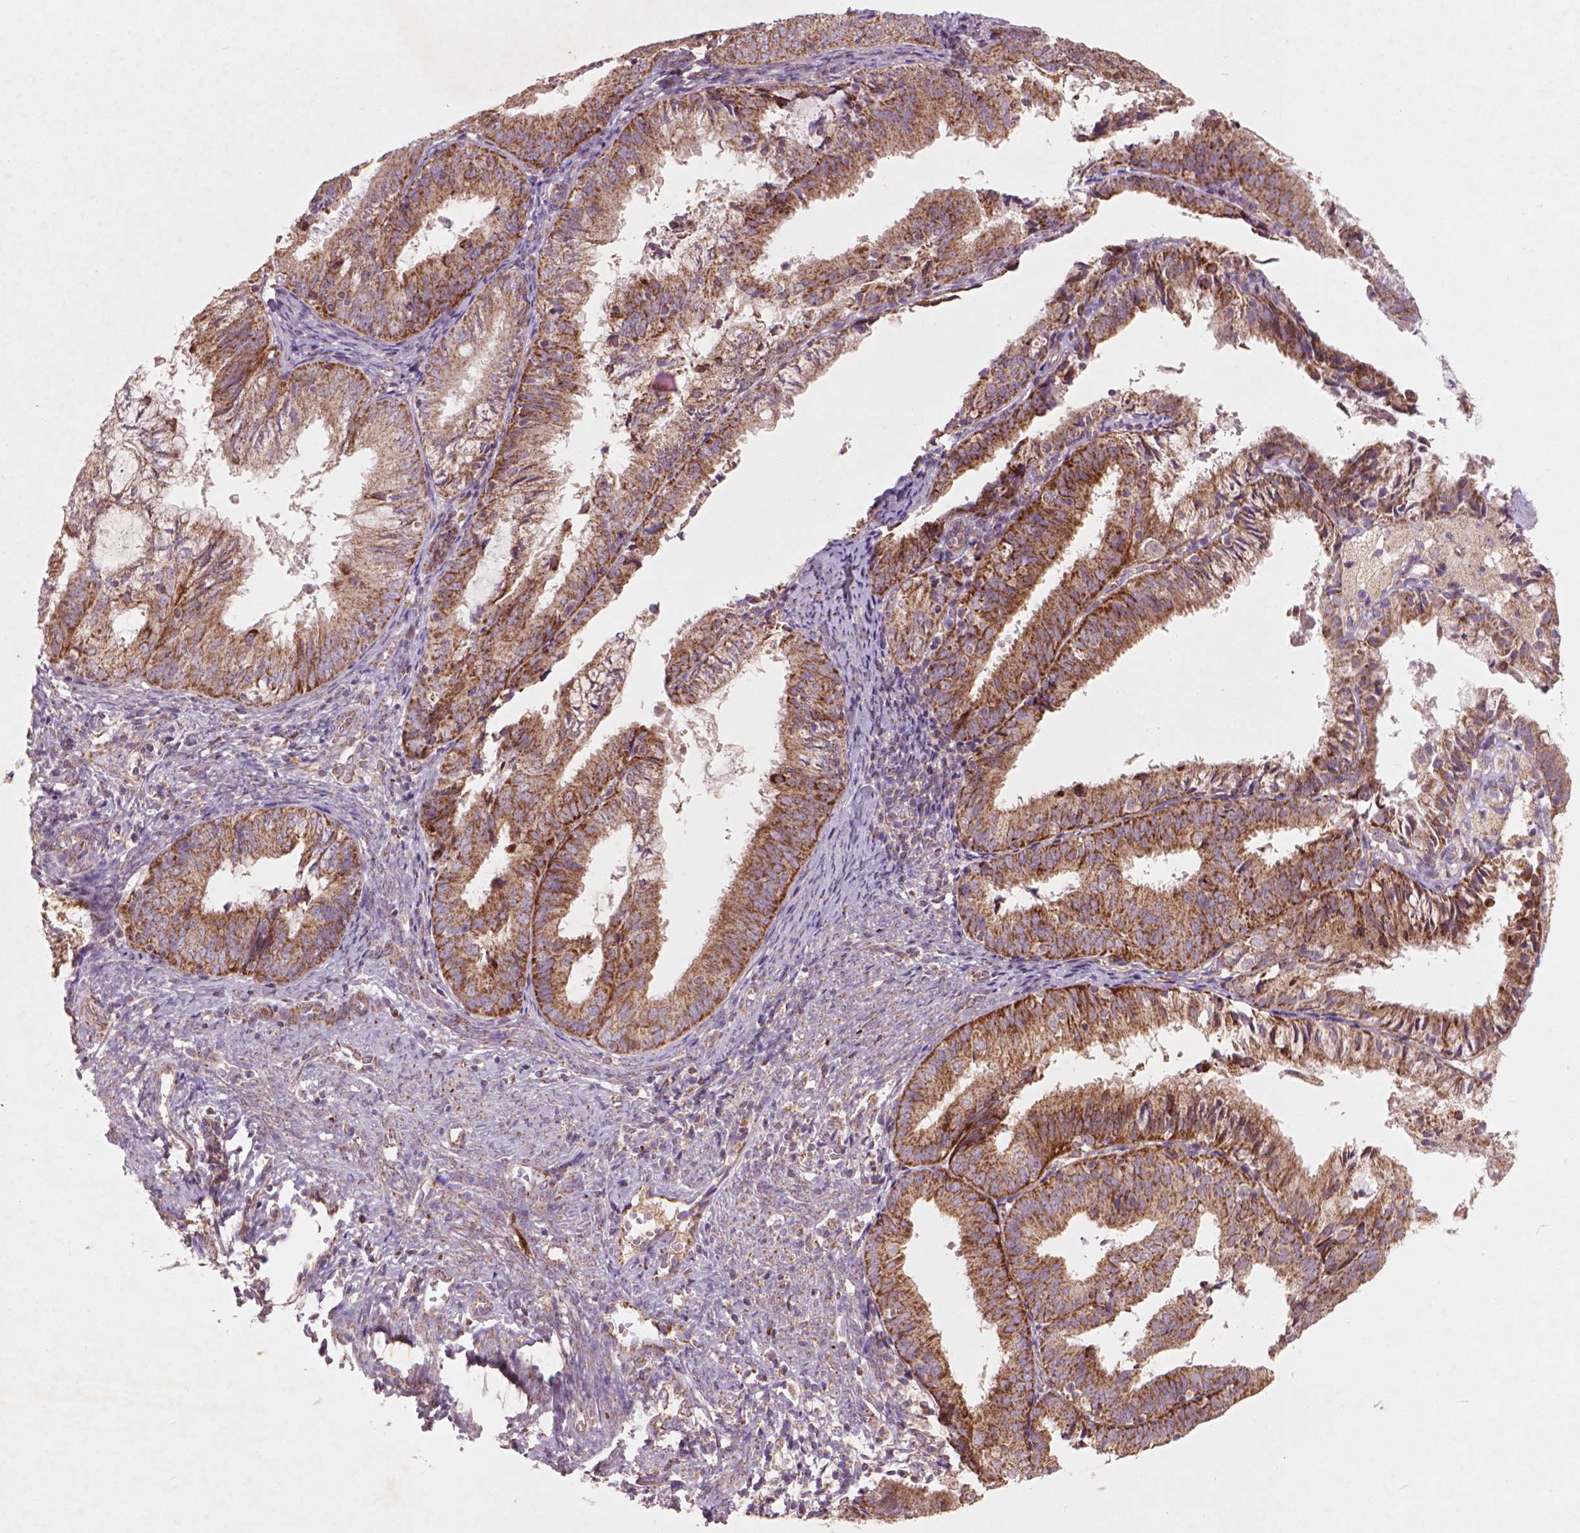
{"staining": {"intensity": "moderate", "quantity": ">75%", "location": "cytoplasmic/membranous"}, "tissue": "endometrial cancer", "cell_type": "Tumor cells", "image_type": "cancer", "snomed": [{"axis": "morphology", "description": "Adenocarcinoma, NOS"}, {"axis": "topography", "description": "Endometrium"}], "caption": "This image exhibits endometrial adenocarcinoma stained with immunohistochemistry to label a protein in brown. The cytoplasmic/membranous of tumor cells show moderate positivity for the protein. Nuclei are counter-stained blue.", "gene": "NLRX1", "patient": {"sex": "female", "age": 57}}